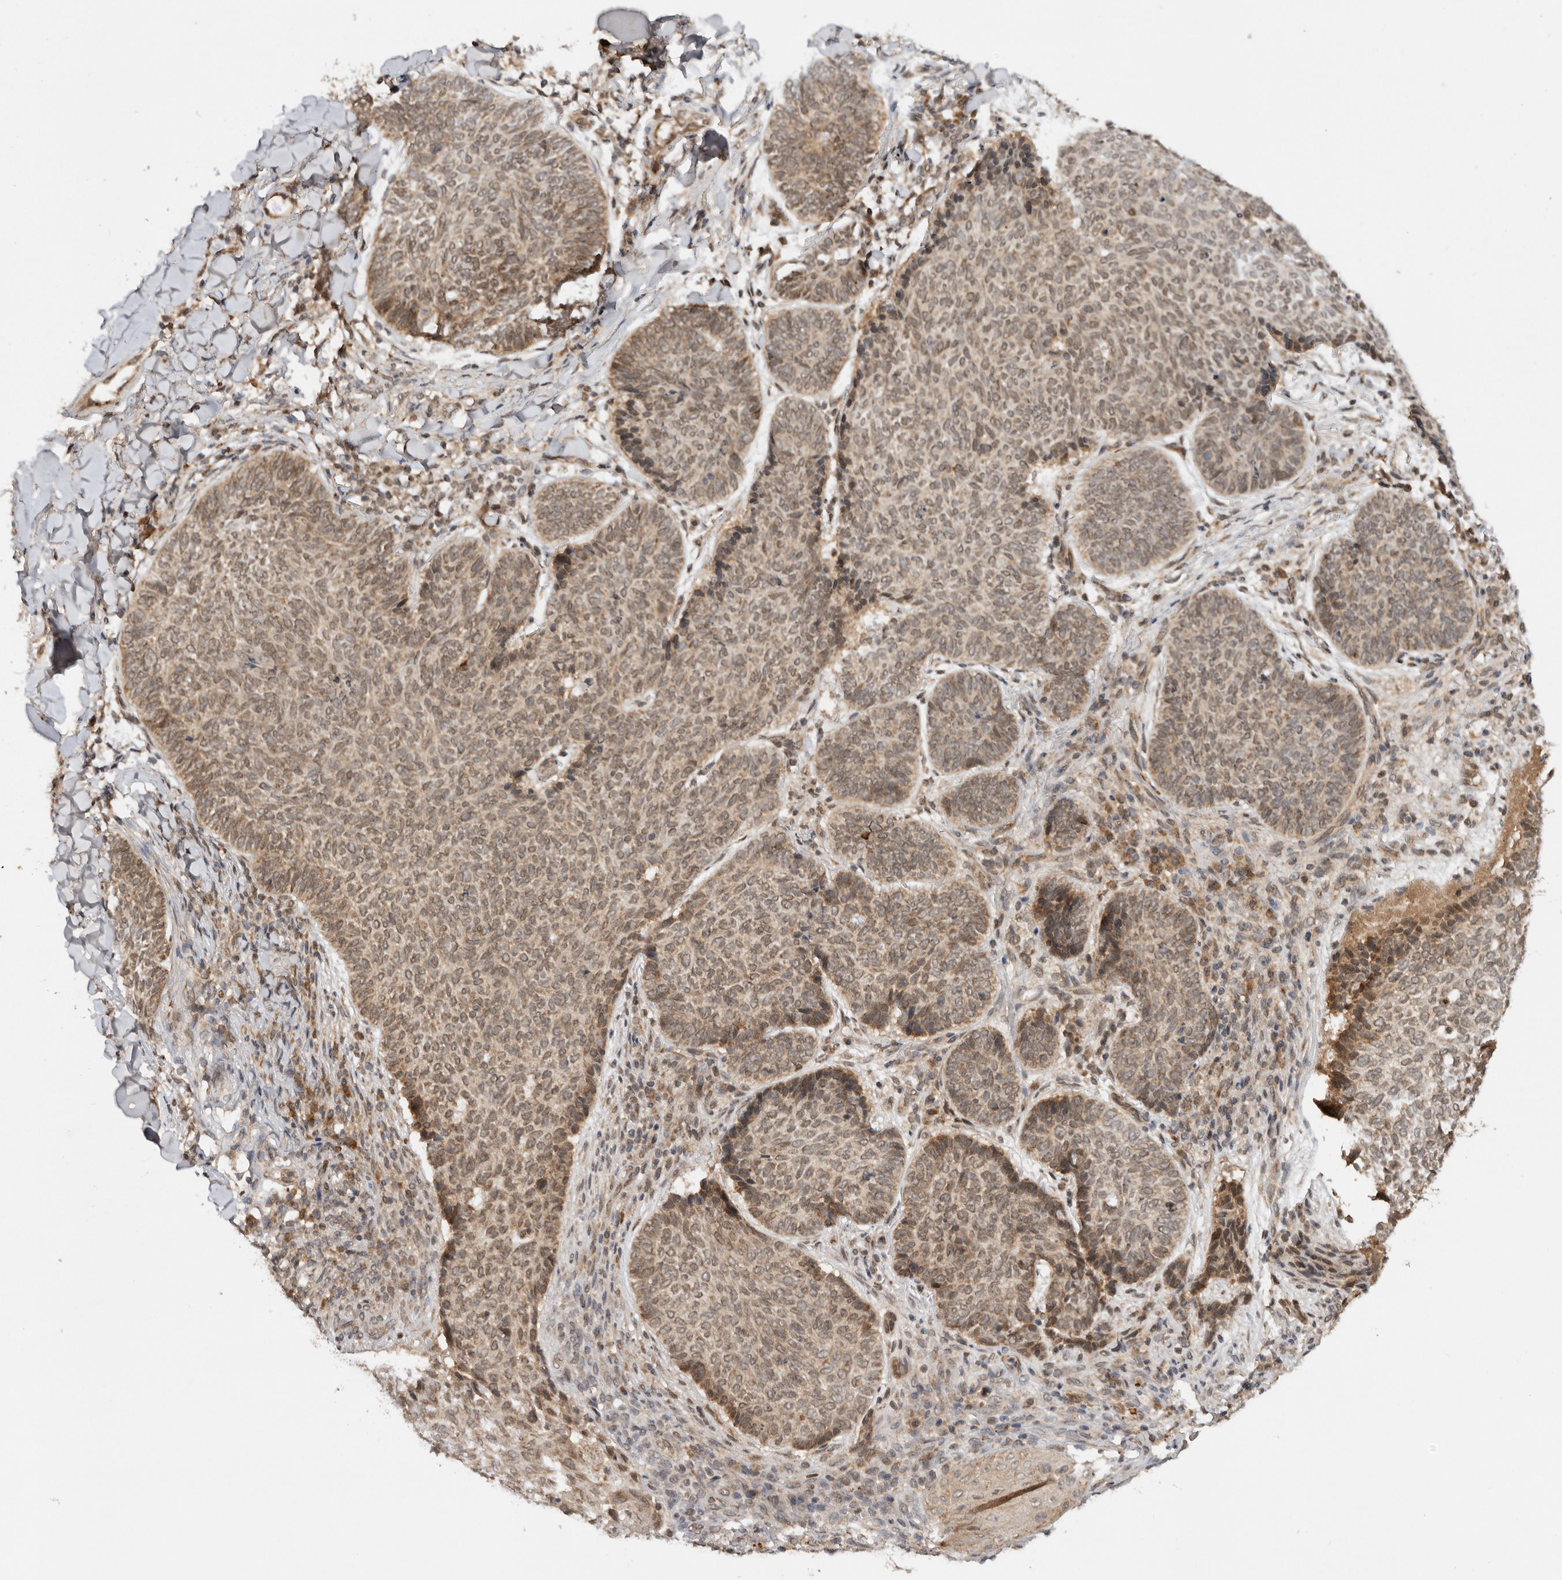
{"staining": {"intensity": "moderate", "quantity": ">75%", "location": "cytoplasmic/membranous,nuclear"}, "tissue": "skin cancer", "cell_type": "Tumor cells", "image_type": "cancer", "snomed": [{"axis": "morphology", "description": "Normal tissue, NOS"}, {"axis": "morphology", "description": "Basal cell carcinoma"}, {"axis": "topography", "description": "Skin"}], "caption": "Moderate cytoplasmic/membranous and nuclear staining for a protein is present in approximately >75% of tumor cells of skin basal cell carcinoma using immunohistochemistry.", "gene": "TARS2", "patient": {"sex": "male", "age": 50}}